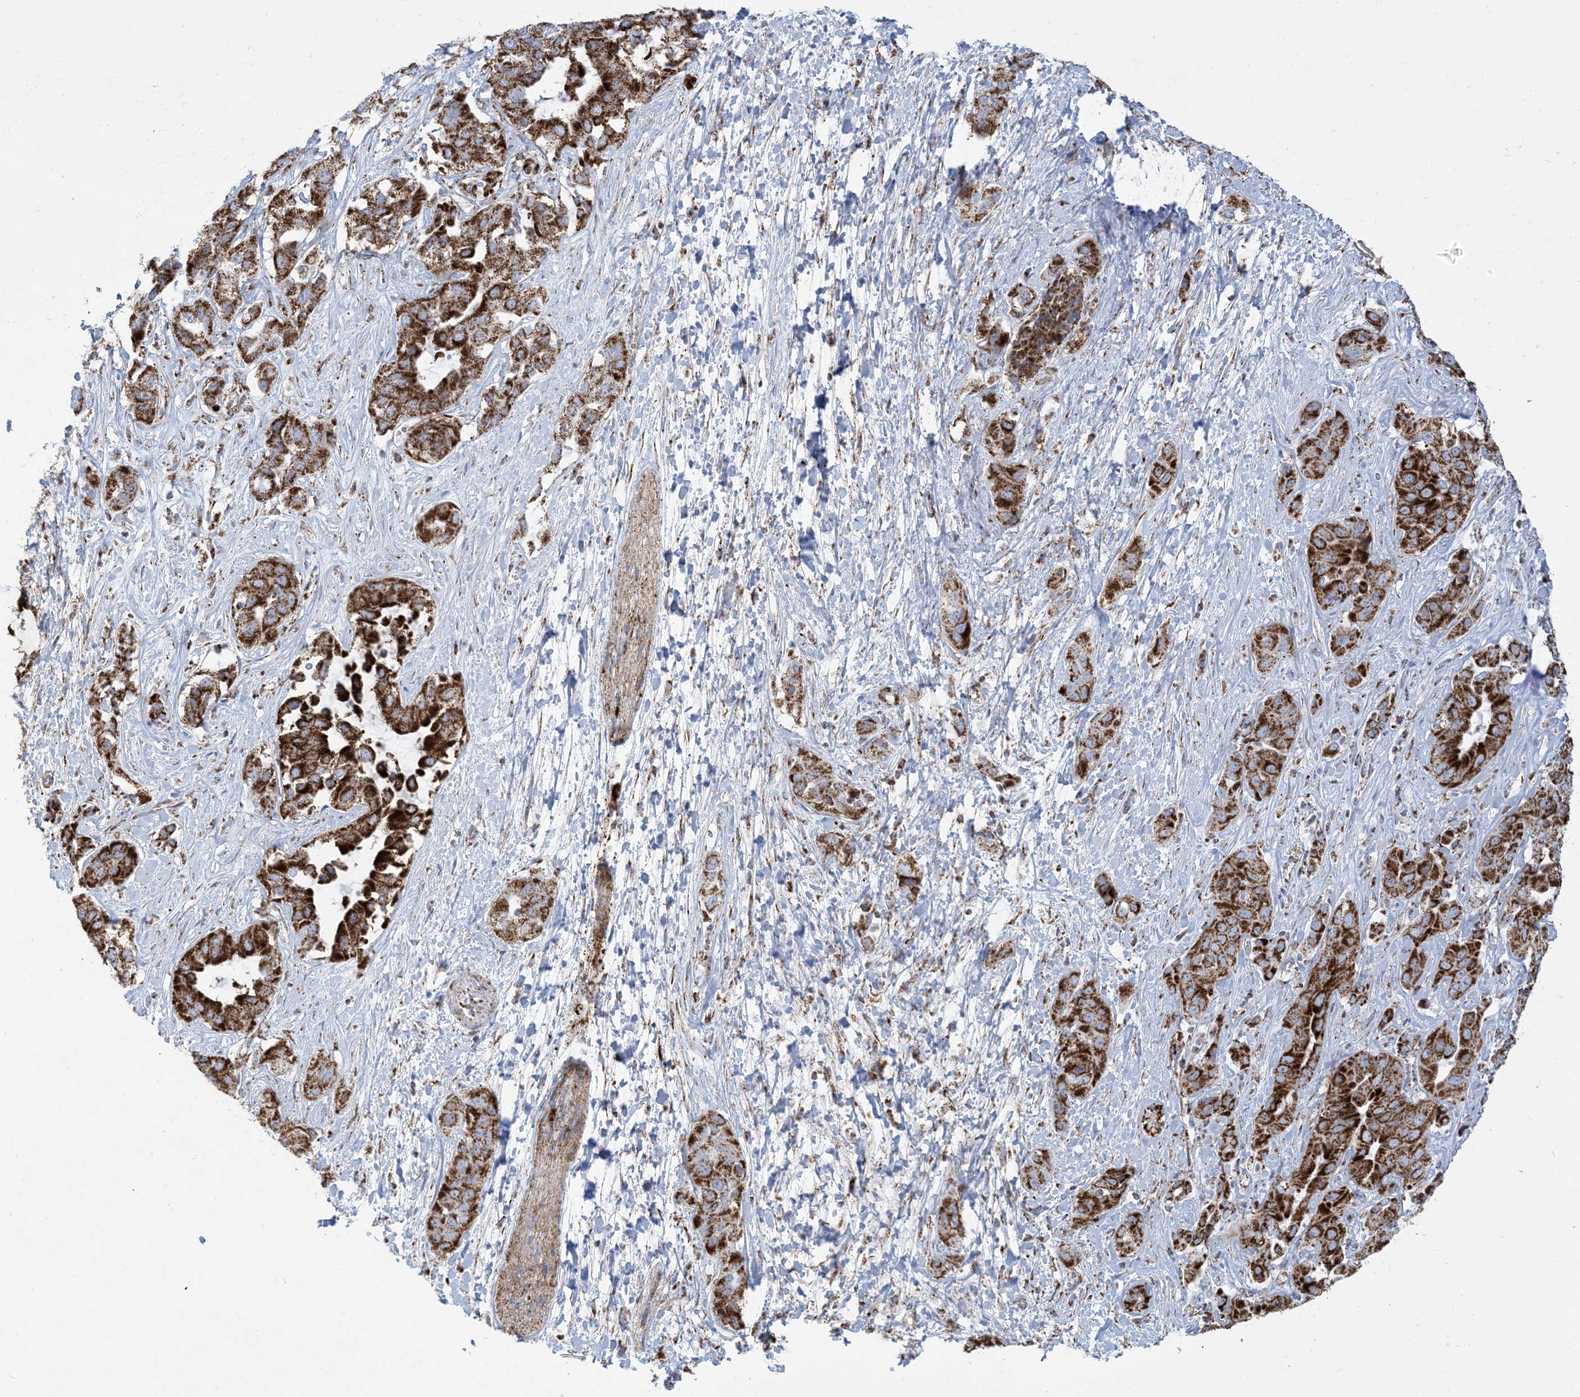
{"staining": {"intensity": "strong", "quantity": ">75%", "location": "cytoplasmic/membranous"}, "tissue": "liver cancer", "cell_type": "Tumor cells", "image_type": "cancer", "snomed": [{"axis": "morphology", "description": "Cholangiocarcinoma"}, {"axis": "topography", "description": "Liver"}], "caption": "DAB (3,3'-diaminobenzidine) immunohistochemical staining of cholangiocarcinoma (liver) demonstrates strong cytoplasmic/membranous protein expression in approximately >75% of tumor cells. Using DAB (3,3'-diaminobenzidine) (brown) and hematoxylin (blue) stains, captured at high magnification using brightfield microscopy.", "gene": "SAMM50", "patient": {"sex": "female", "age": 52}}